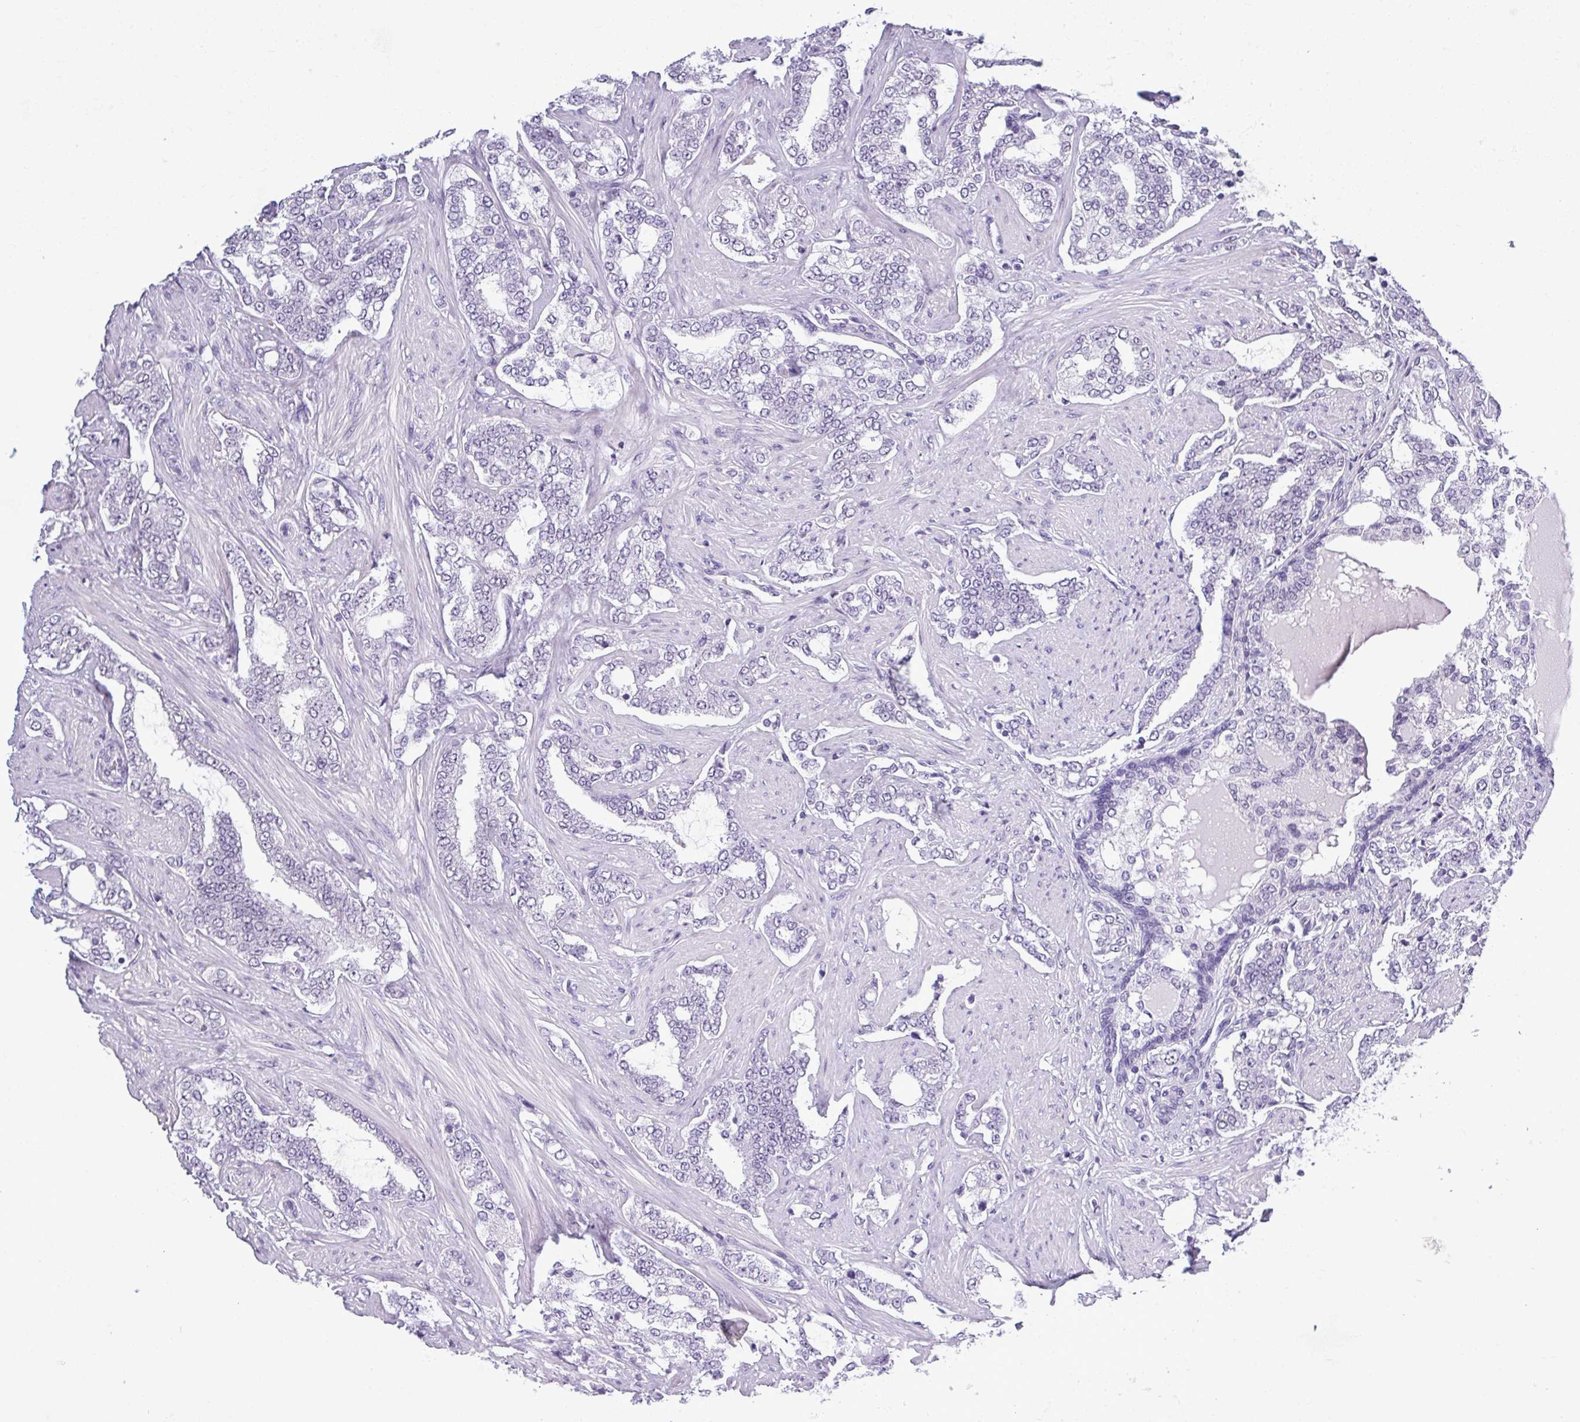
{"staining": {"intensity": "negative", "quantity": "none", "location": "none"}, "tissue": "prostate cancer", "cell_type": "Tumor cells", "image_type": "cancer", "snomed": [{"axis": "morphology", "description": "Adenocarcinoma, High grade"}, {"axis": "topography", "description": "Prostate"}], "caption": "Tumor cells are negative for brown protein staining in prostate cancer (high-grade adenocarcinoma).", "gene": "SRGAP1", "patient": {"sex": "male", "age": 64}}